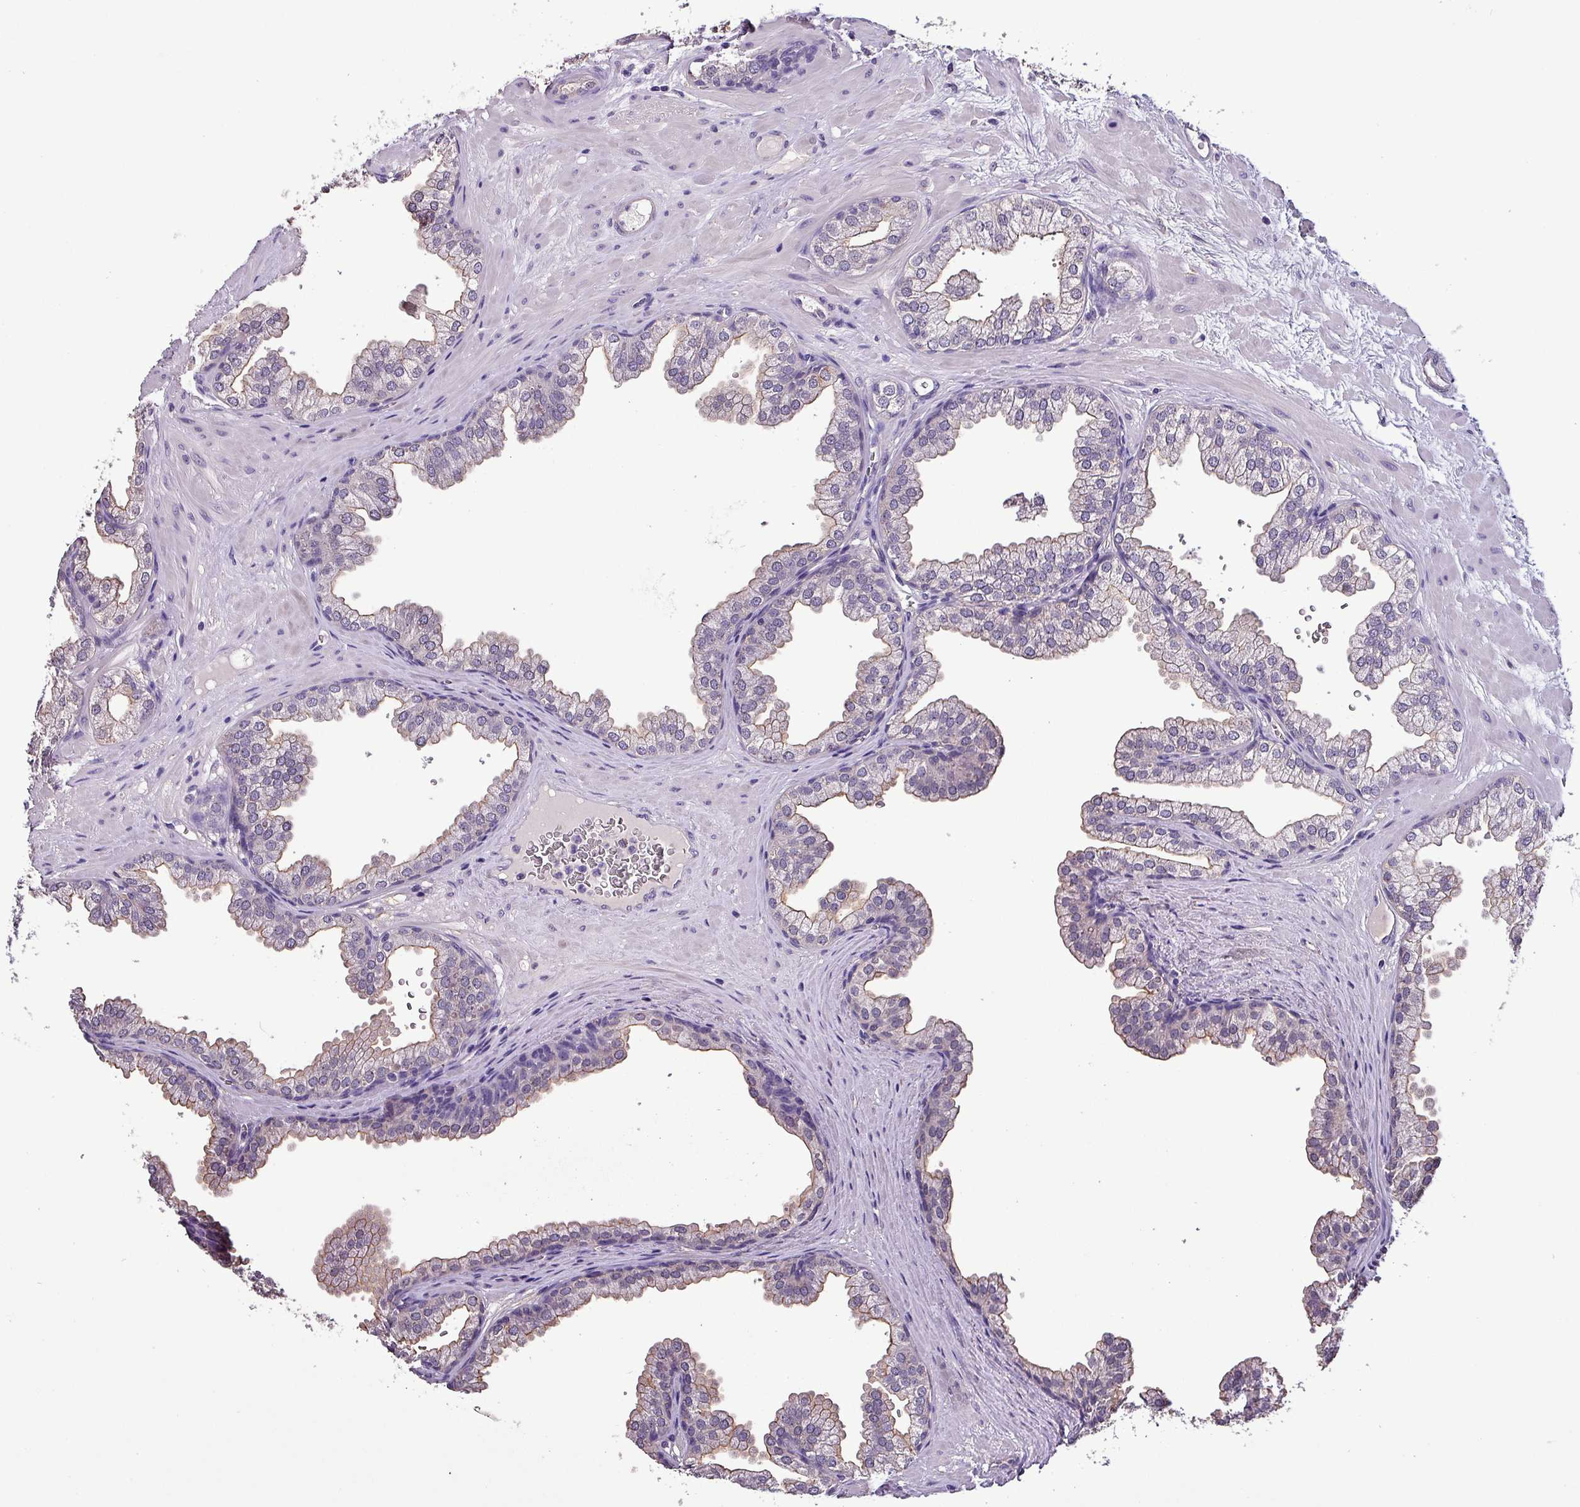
{"staining": {"intensity": "weak", "quantity": "25%-75%", "location": "cytoplasmic/membranous"}, "tissue": "prostate", "cell_type": "Glandular cells", "image_type": "normal", "snomed": [{"axis": "morphology", "description": "Normal tissue, NOS"}, {"axis": "topography", "description": "Prostate"}], "caption": "There is low levels of weak cytoplasmic/membranous expression in glandular cells of benign prostate, as demonstrated by immunohistochemical staining (brown color).", "gene": "HTRA4", "patient": {"sex": "male", "age": 37}}